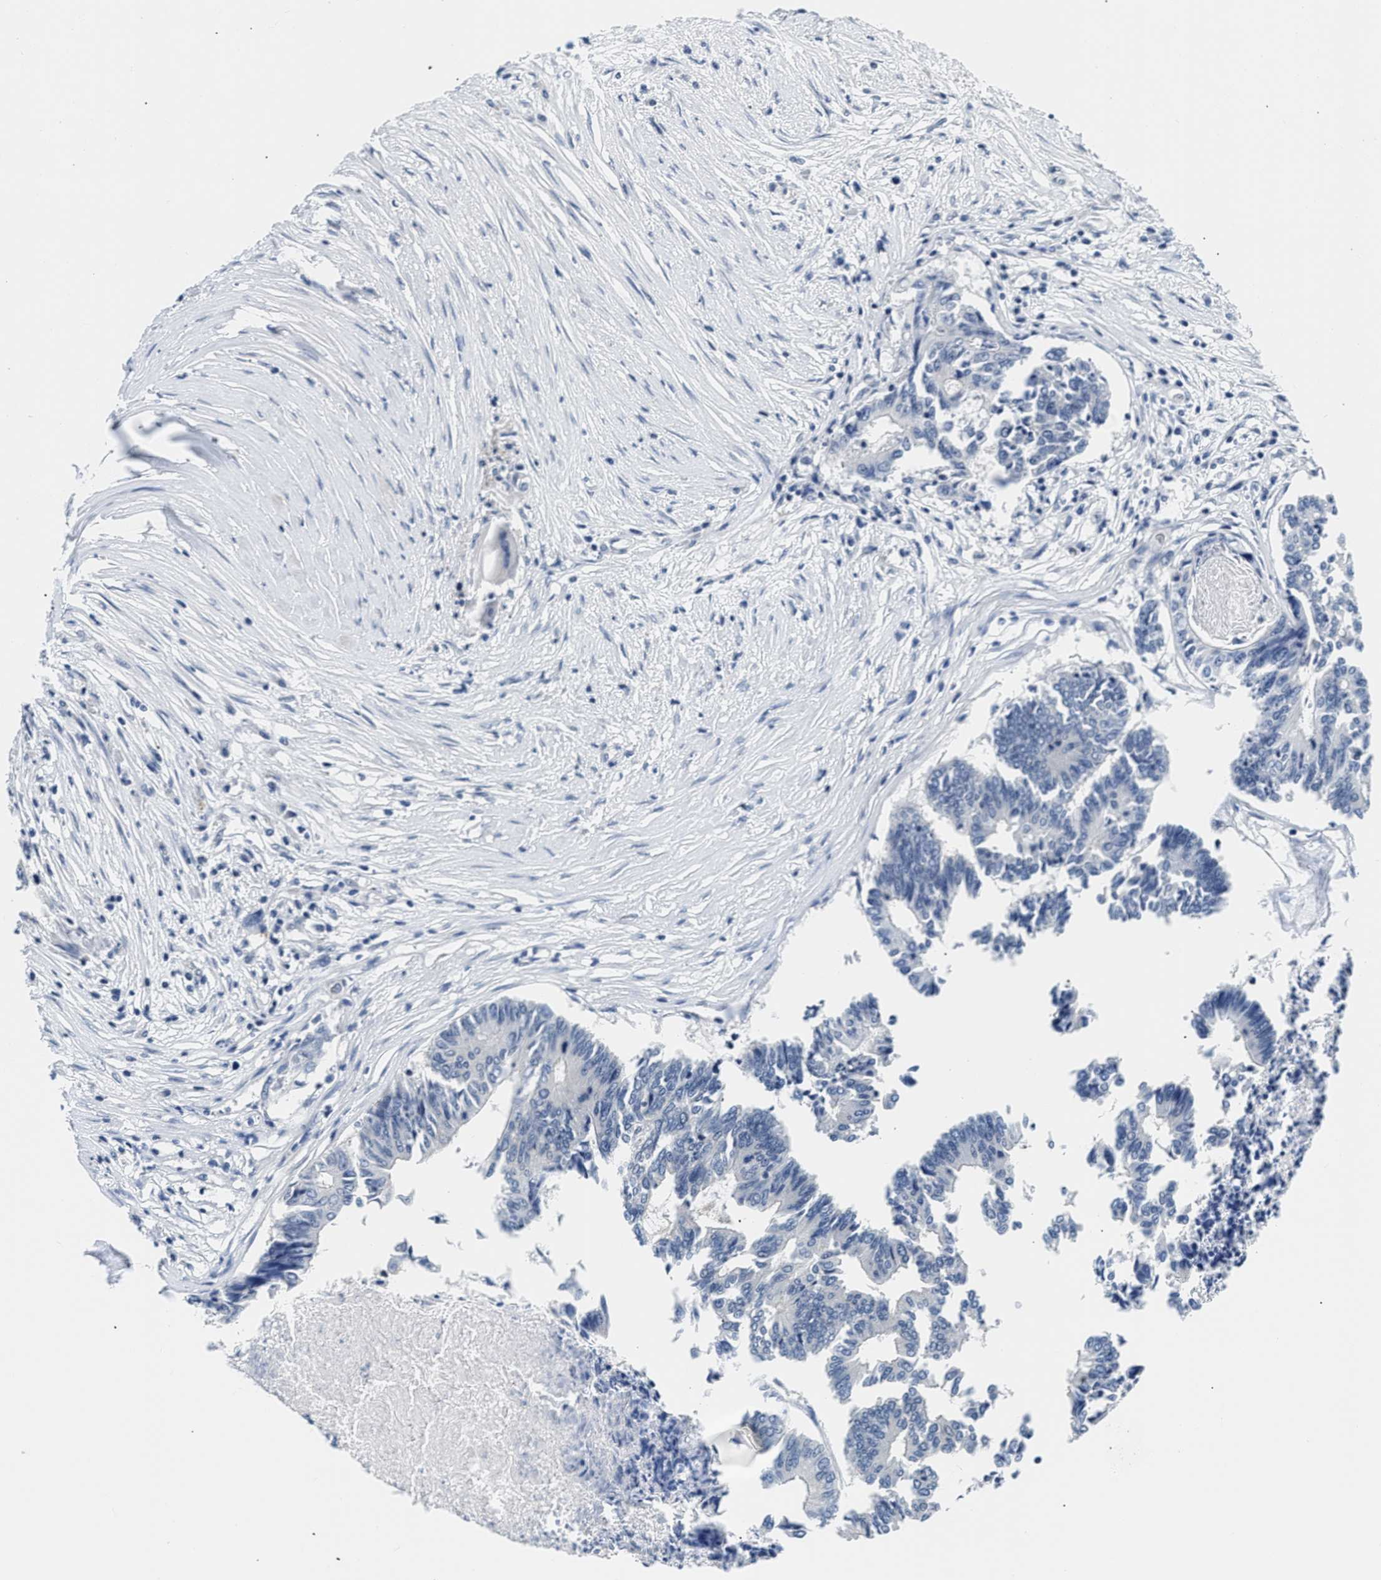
{"staining": {"intensity": "negative", "quantity": "none", "location": "none"}, "tissue": "colorectal cancer", "cell_type": "Tumor cells", "image_type": "cancer", "snomed": [{"axis": "morphology", "description": "Adenocarcinoma, NOS"}, {"axis": "topography", "description": "Rectum"}], "caption": "Colorectal cancer was stained to show a protein in brown. There is no significant staining in tumor cells.", "gene": "SMAD4", "patient": {"sex": "male", "age": 63}}